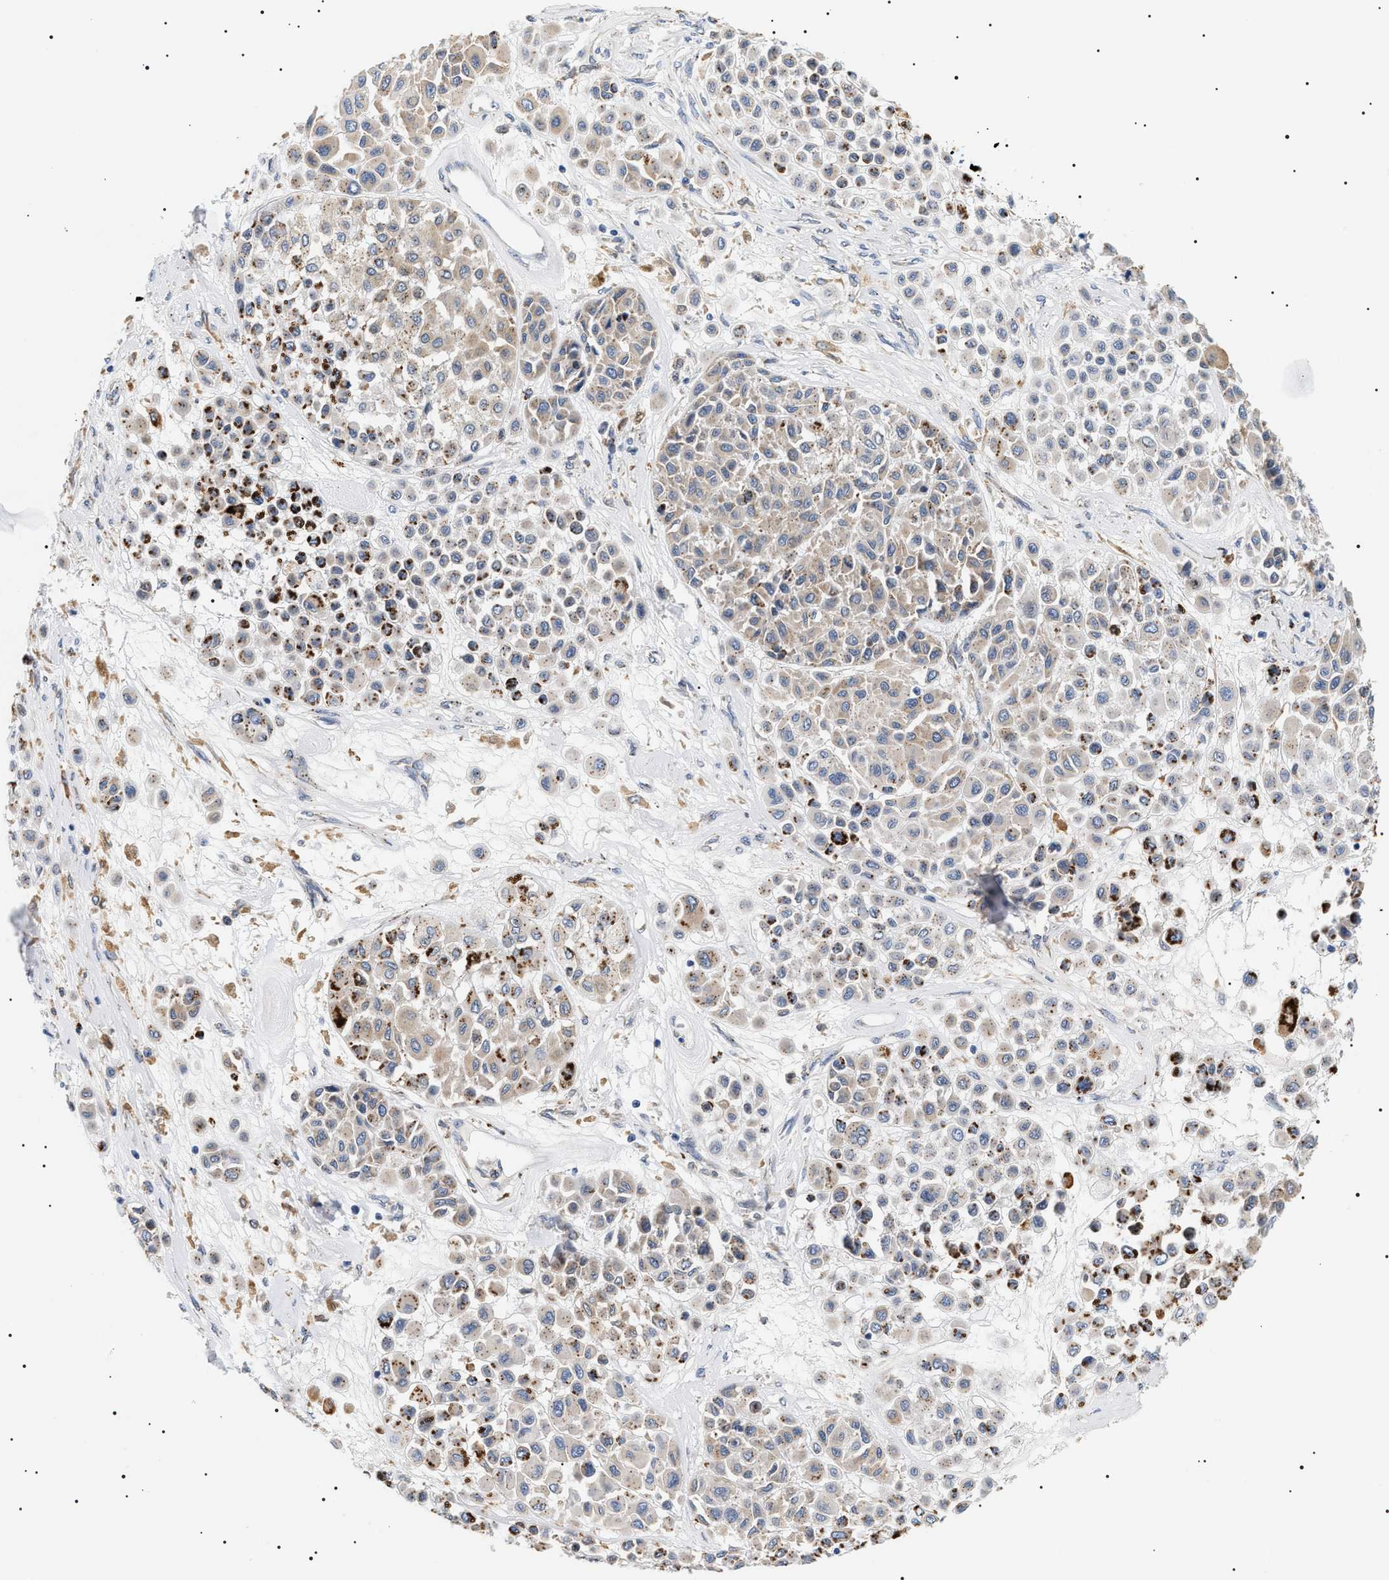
{"staining": {"intensity": "weak", "quantity": "25%-75%", "location": "cytoplasmic/membranous"}, "tissue": "melanoma", "cell_type": "Tumor cells", "image_type": "cancer", "snomed": [{"axis": "morphology", "description": "Malignant melanoma, Metastatic site"}, {"axis": "topography", "description": "Soft tissue"}], "caption": "Malignant melanoma (metastatic site) stained with a brown dye reveals weak cytoplasmic/membranous positive expression in about 25%-75% of tumor cells.", "gene": "HSD17B11", "patient": {"sex": "male", "age": 41}}